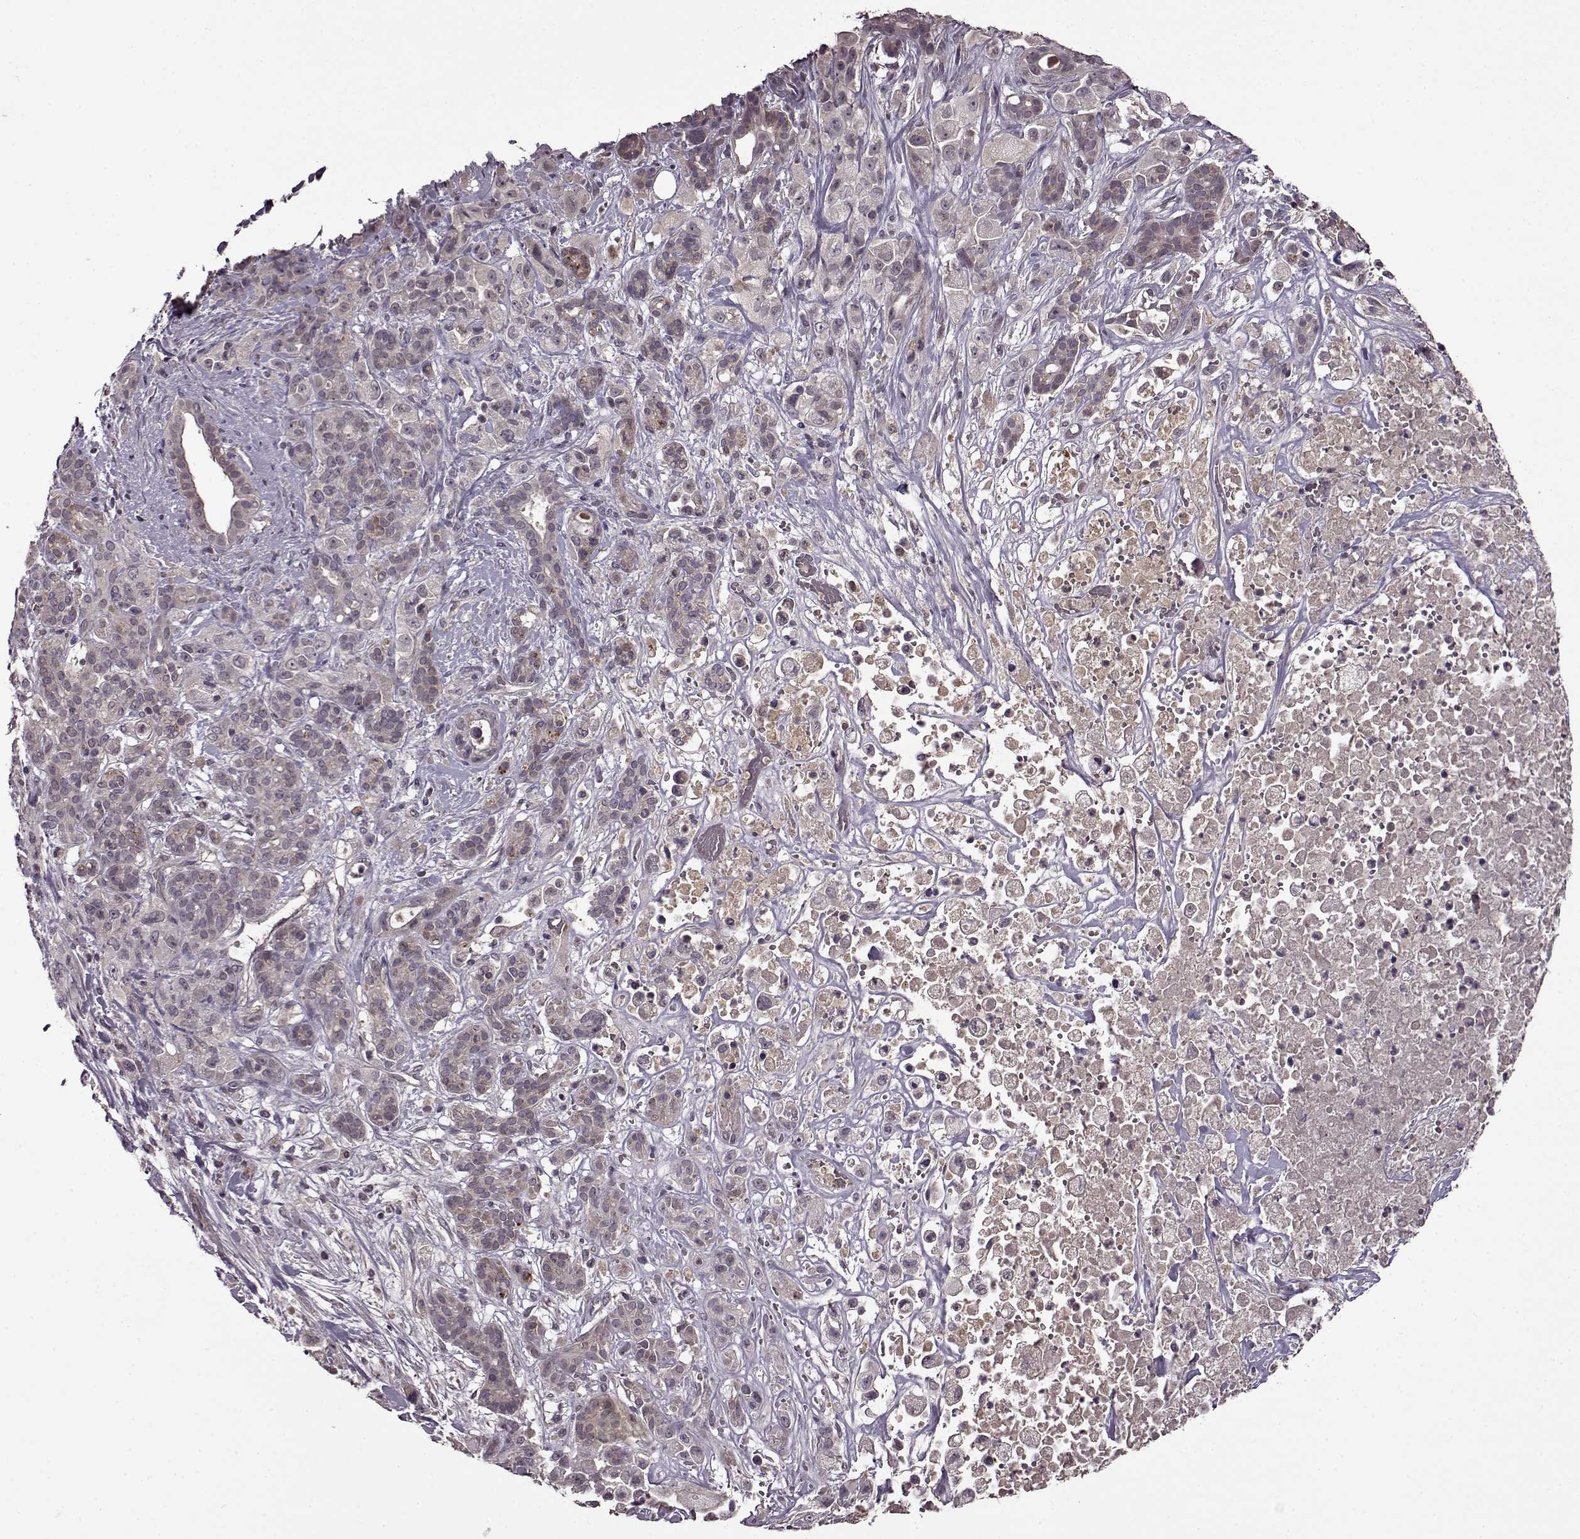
{"staining": {"intensity": "negative", "quantity": "none", "location": "none"}, "tissue": "pancreatic cancer", "cell_type": "Tumor cells", "image_type": "cancer", "snomed": [{"axis": "morphology", "description": "Adenocarcinoma, NOS"}, {"axis": "topography", "description": "Pancreas"}], "caption": "Human pancreatic cancer stained for a protein using IHC shows no positivity in tumor cells.", "gene": "MAIP1", "patient": {"sex": "male", "age": 44}}